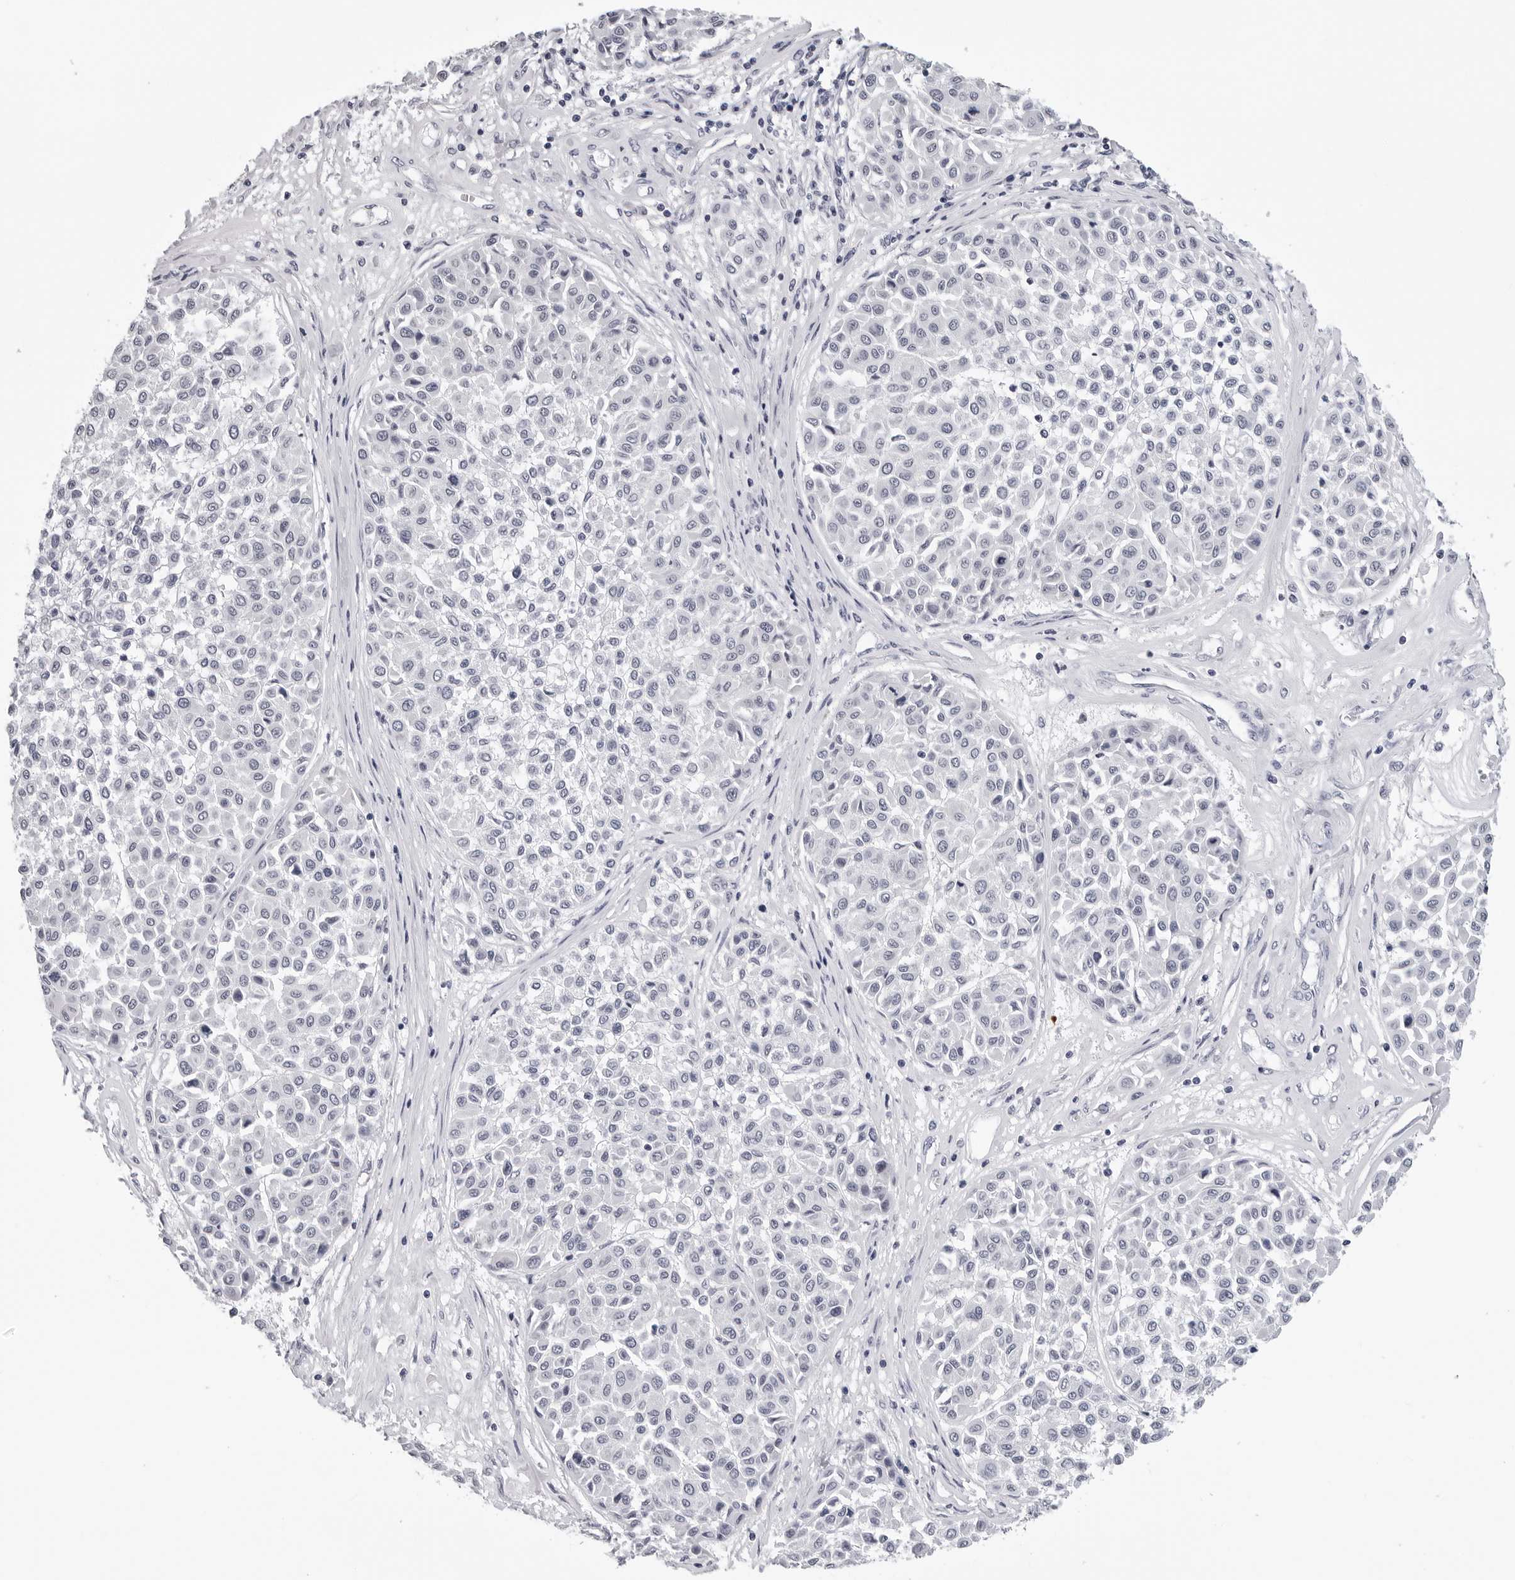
{"staining": {"intensity": "negative", "quantity": "none", "location": "none"}, "tissue": "melanoma", "cell_type": "Tumor cells", "image_type": "cancer", "snomed": [{"axis": "morphology", "description": "Malignant melanoma, Metastatic site"}, {"axis": "topography", "description": "Soft tissue"}], "caption": "IHC of human malignant melanoma (metastatic site) shows no staining in tumor cells.", "gene": "GNL2", "patient": {"sex": "male", "age": 41}}